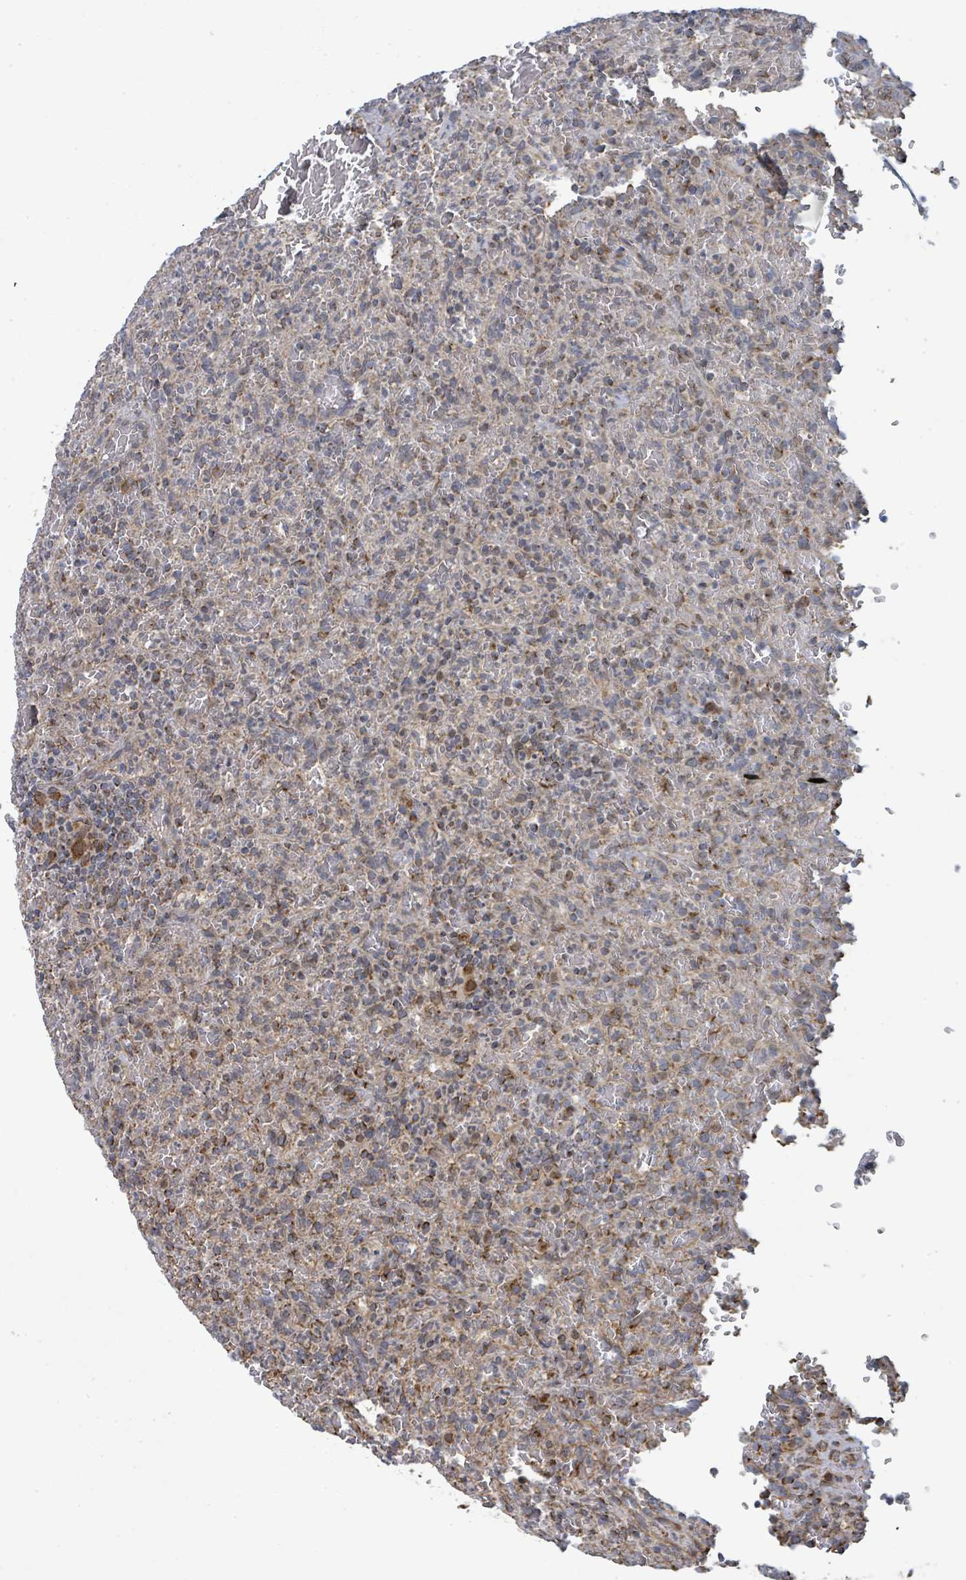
{"staining": {"intensity": "negative", "quantity": "none", "location": "none"}, "tissue": "lymphoma", "cell_type": "Tumor cells", "image_type": "cancer", "snomed": [{"axis": "morphology", "description": "Malignant lymphoma, non-Hodgkin's type, Low grade"}, {"axis": "topography", "description": "Spleen"}], "caption": "The immunohistochemistry image has no significant expression in tumor cells of lymphoma tissue.", "gene": "PSMB7", "patient": {"sex": "female", "age": 64}}